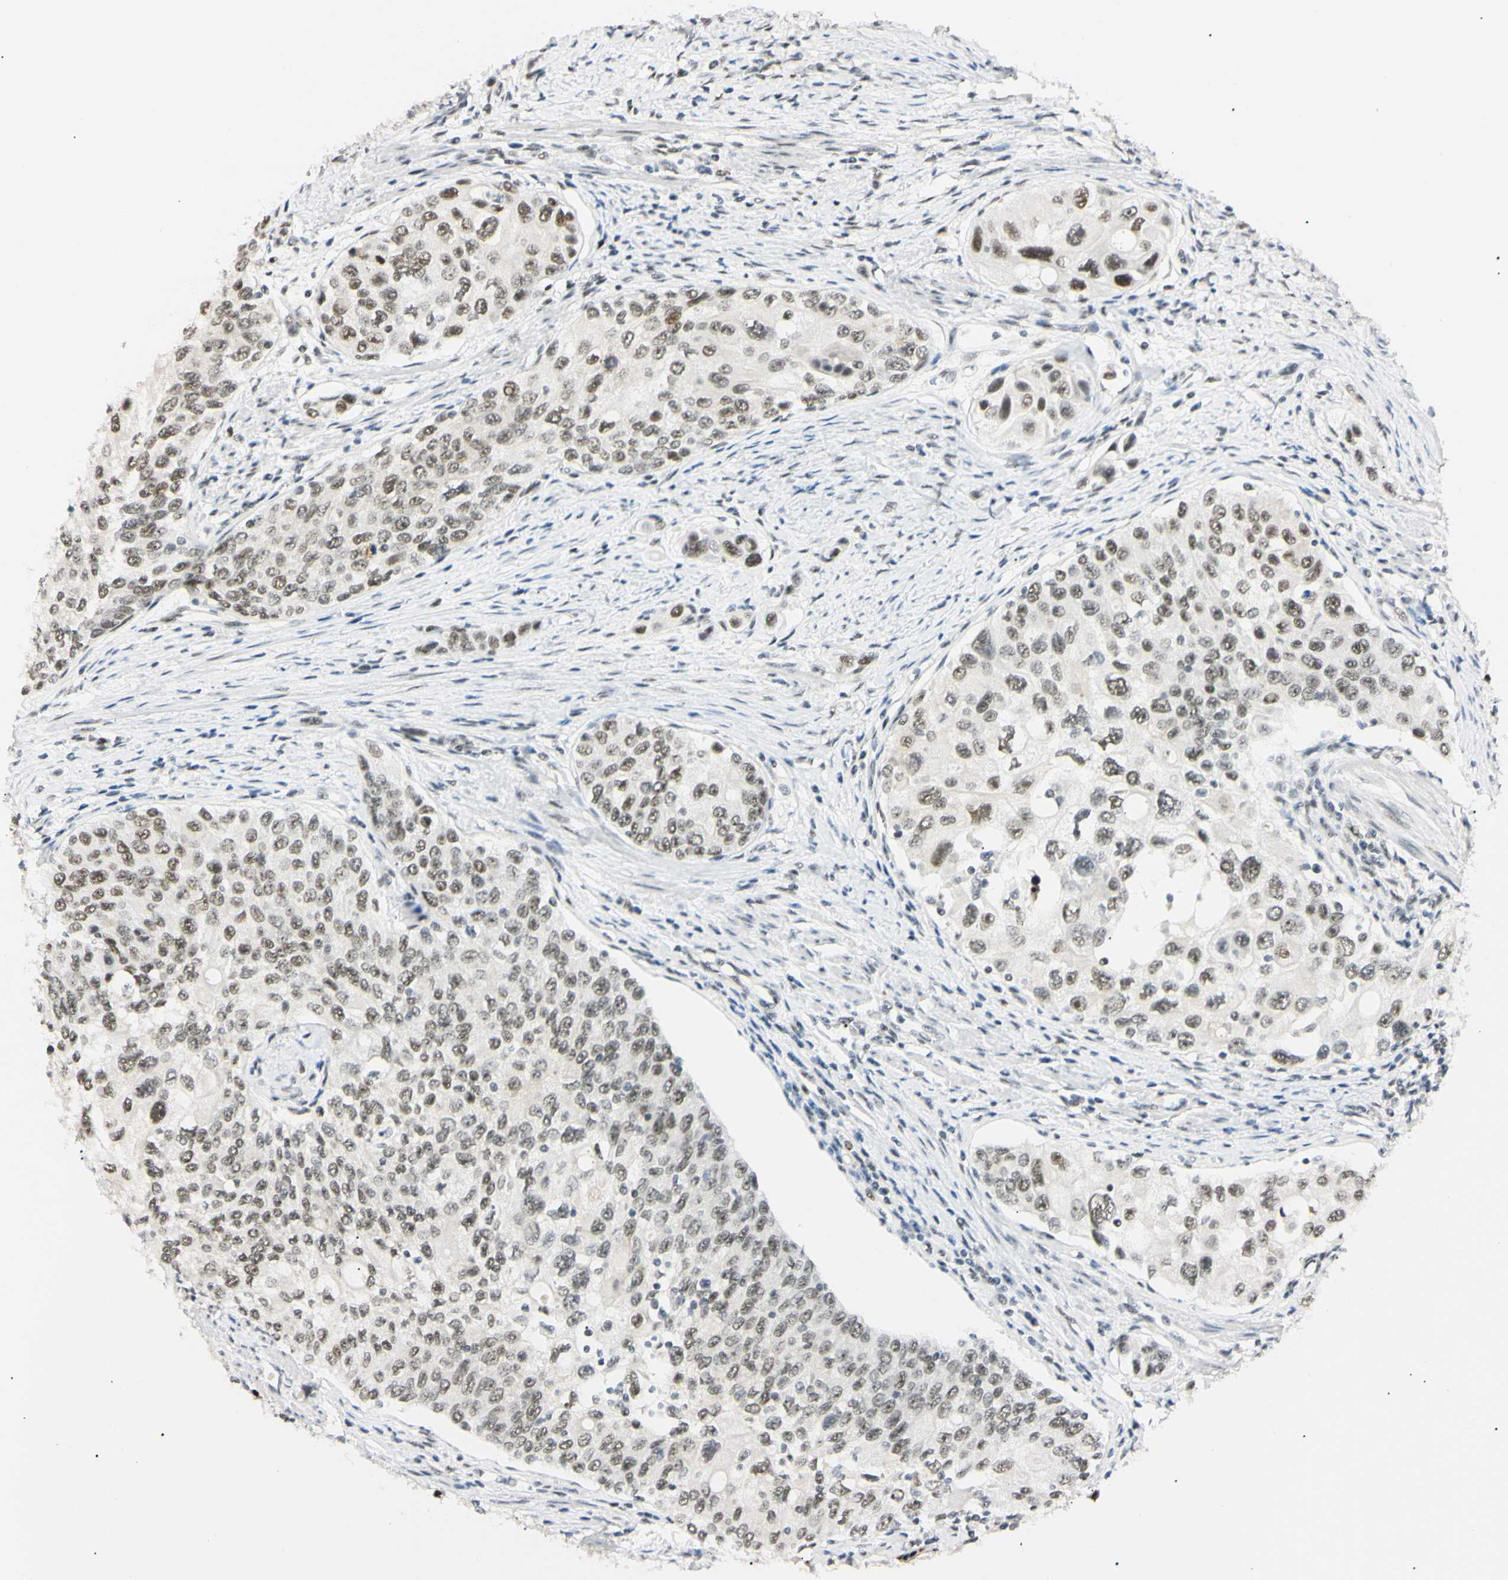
{"staining": {"intensity": "weak", "quantity": "25%-75%", "location": "nuclear"}, "tissue": "urothelial cancer", "cell_type": "Tumor cells", "image_type": "cancer", "snomed": [{"axis": "morphology", "description": "Urothelial carcinoma, High grade"}, {"axis": "topography", "description": "Urinary bladder"}], "caption": "High-power microscopy captured an immunohistochemistry (IHC) histopathology image of high-grade urothelial carcinoma, revealing weak nuclear expression in about 25%-75% of tumor cells.", "gene": "ZNF134", "patient": {"sex": "female", "age": 56}}